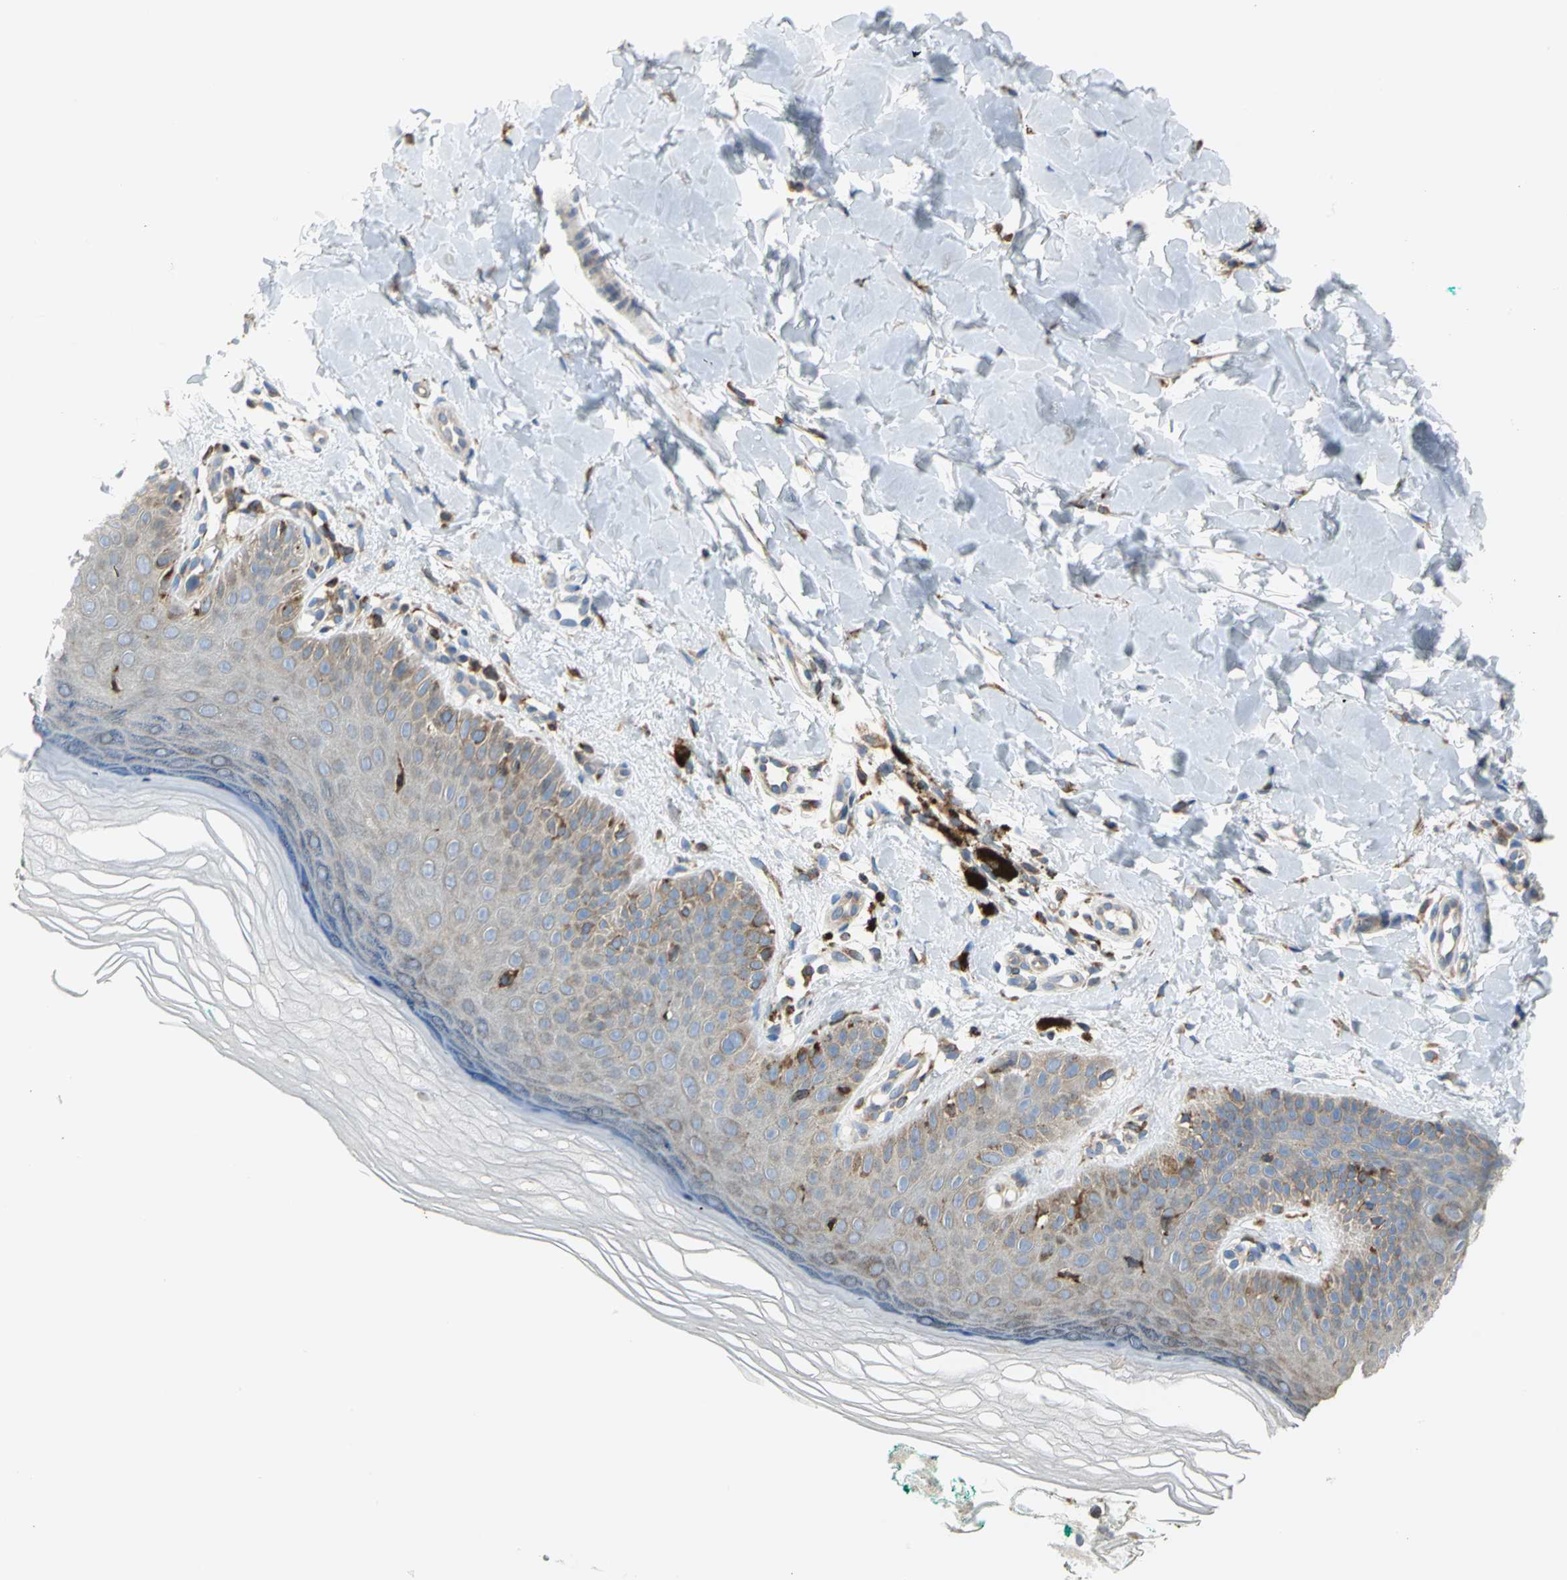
{"staining": {"intensity": "strong", "quantity": ">75%", "location": "cytoplasmic/membranous"}, "tissue": "skin", "cell_type": "Fibroblasts", "image_type": "normal", "snomed": [{"axis": "morphology", "description": "Normal tissue, NOS"}, {"axis": "topography", "description": "Skin"}], "caption": "Protein expression analysis of benign skin shows strong cytoplasmic/membranous positivity in approximately >75% of fibroblasts. (DAB (3,3'-diaminobenzidine) = brown stain, brightfield microscopy at high magnification).", "gene": "SDF2L1", "patient": {"sex": "male", "age": 26}}